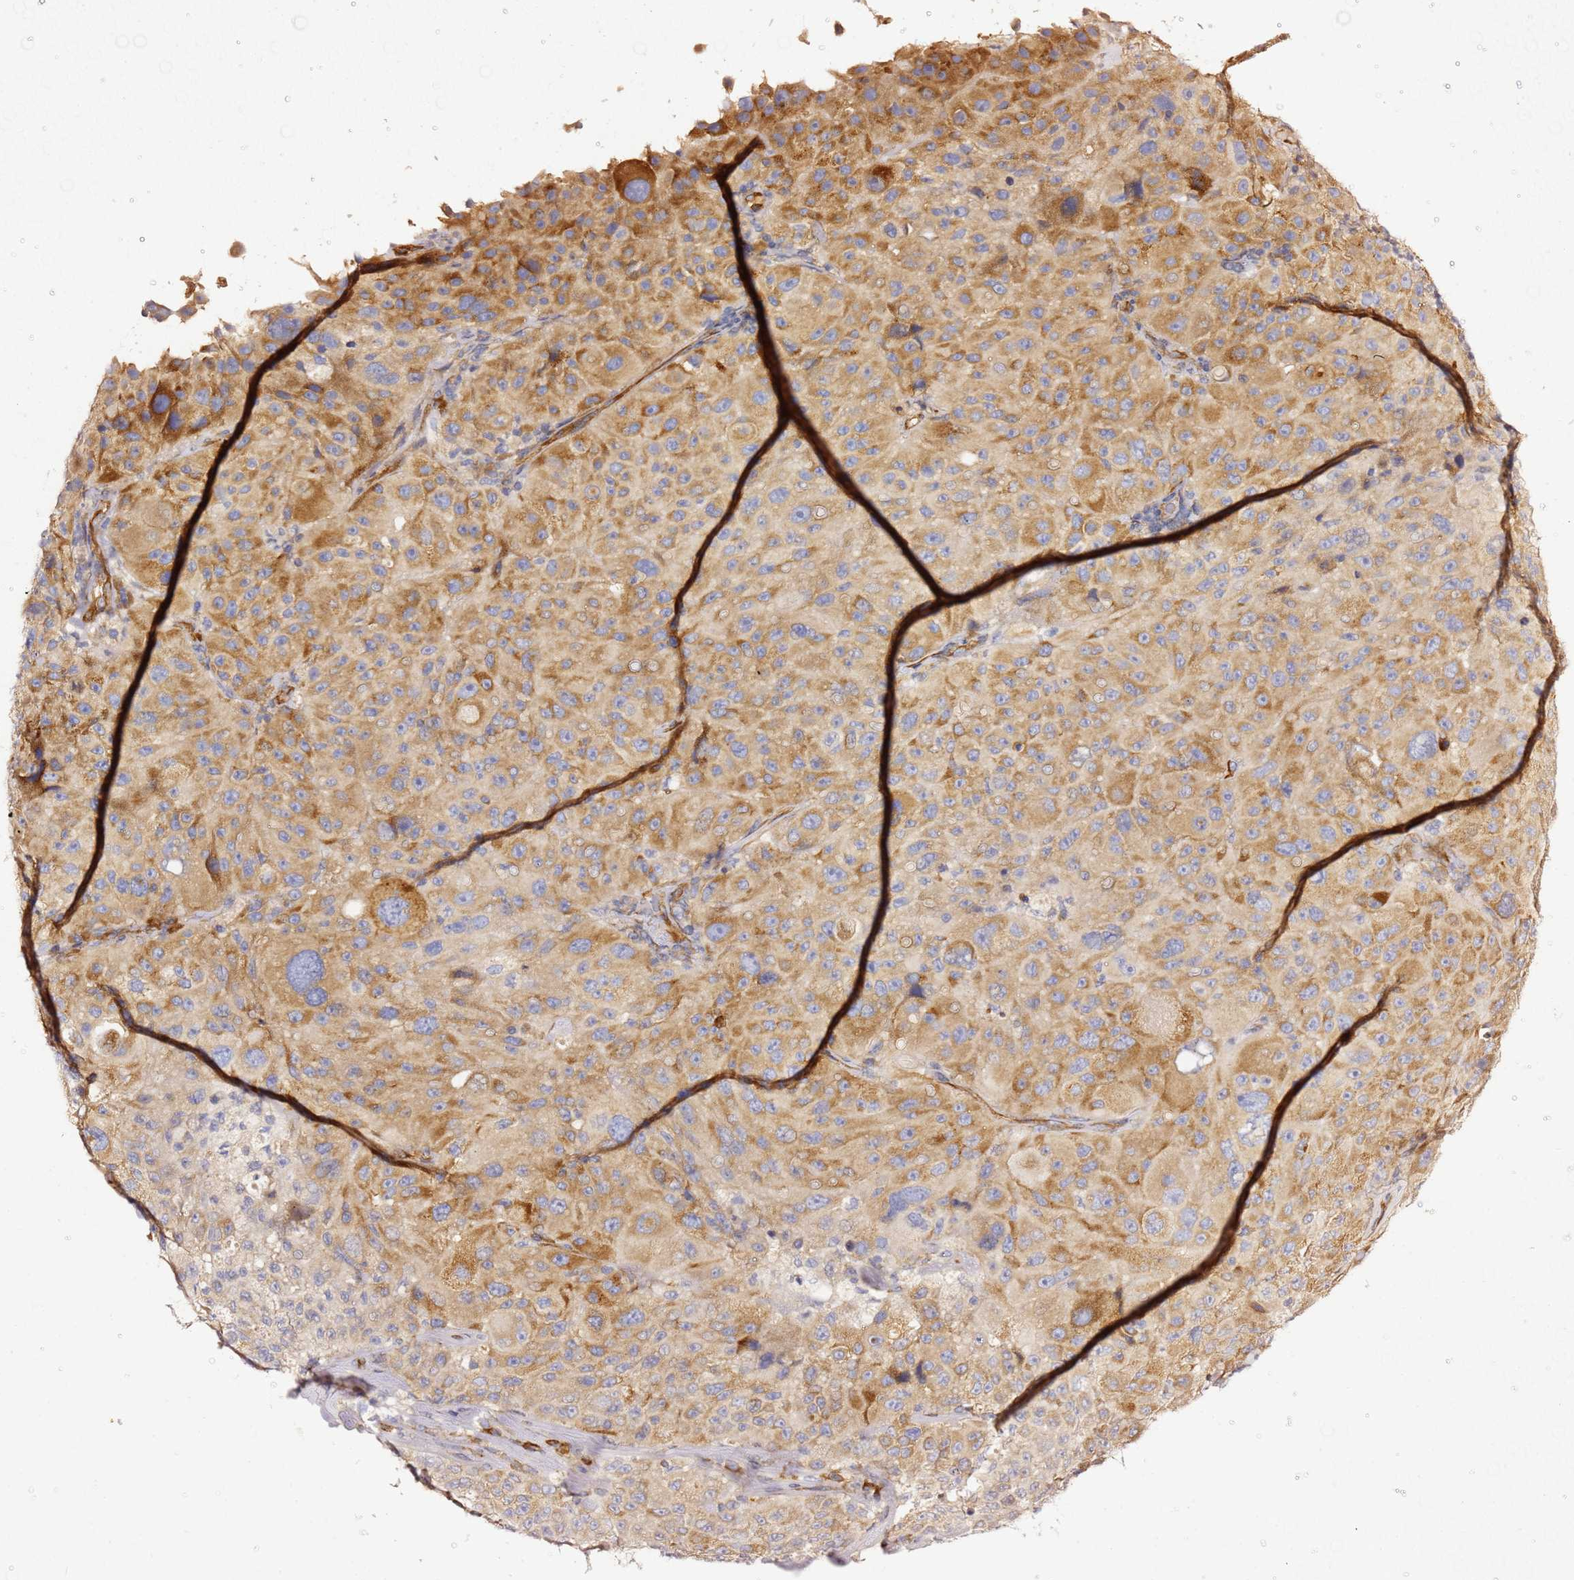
{"staining": {"intensity": "moderate", "quantity": ">75%", "location": "cytoplasmic/membranous"}, "tissue": "melanoma", "cell_type": "Tumor cells", "image_type": "cancer", "snomed": [{"axis": "morphology", "description": "Malignant melanoma, Metastatic site"}, {"axis": "topography", "description": "Lymph node"}], "caption": "IHC staining of melanoma, which reveals medium levels of moderate cytoplasmic/membranous staining in approximately >75% of tumor cells indicating moderate cytoplasmic/membranous protein expression. The staining was performed using DAB (3,3'-diaminobenzidine) (brown) for protein detection and nuclei were counterstained in hematoxylin (blue).", "gene": "KIF7", "patient": {"sex": "male", "age": 62}}